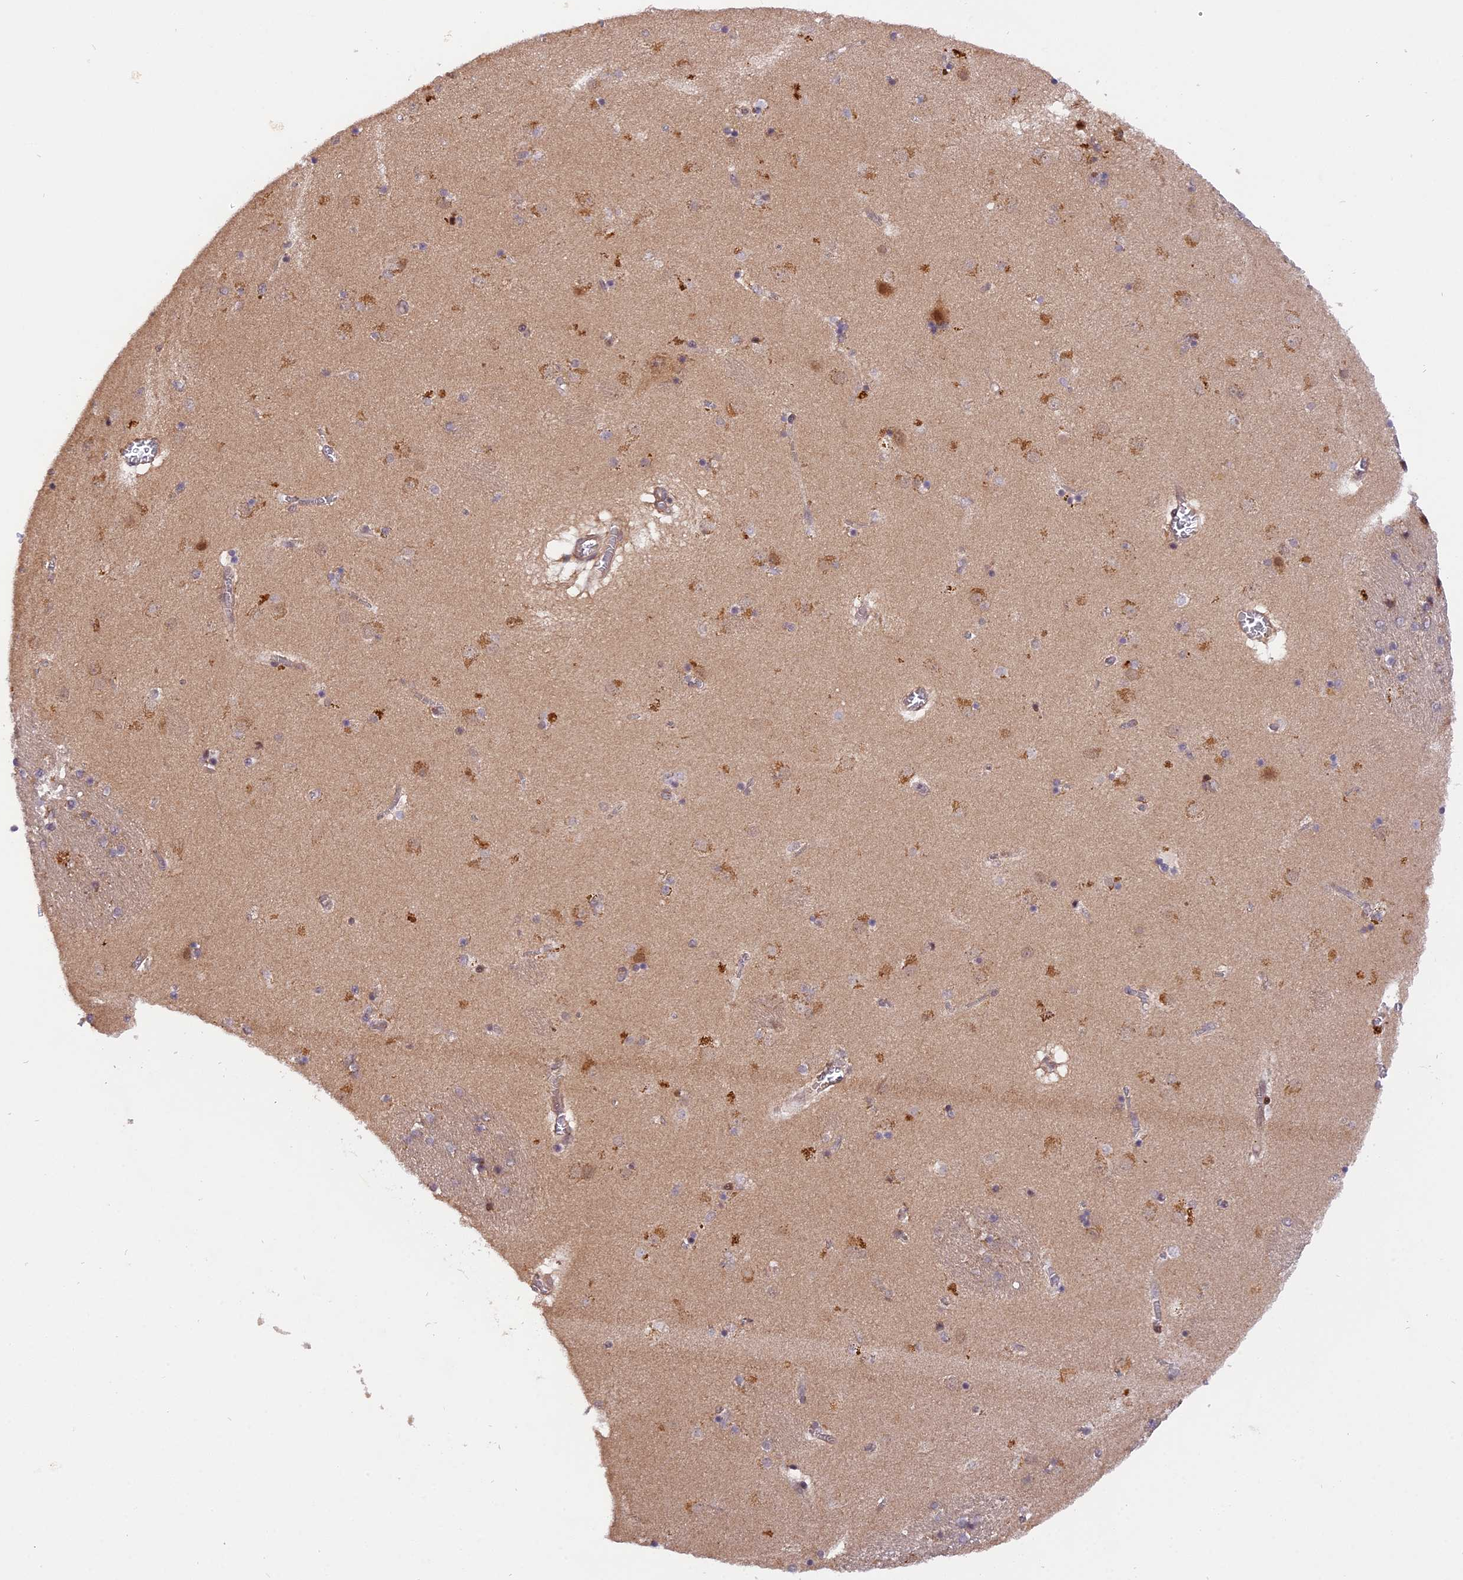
{"staining": {"intensity": "negative", "quantity": "none", "location": "none"}, "tissue": "caudate", "cell_type": "Glial cells", "image_type": "normal", "snomed": [{"axis": "morphology", "description": "Normal tissue, NOS"}, {"axis": "topography", "description": "Lateral ventricle wall"}], "caption": "Immunohistochemistry histopathology image of unremarkable caudate: human caudate stained with DAB (3,3'-diaminobenzidine) displays no significant protein staining in glial cells.", "gene": "SAMD4A", "patient": {"sex": "male", "age": 70}}